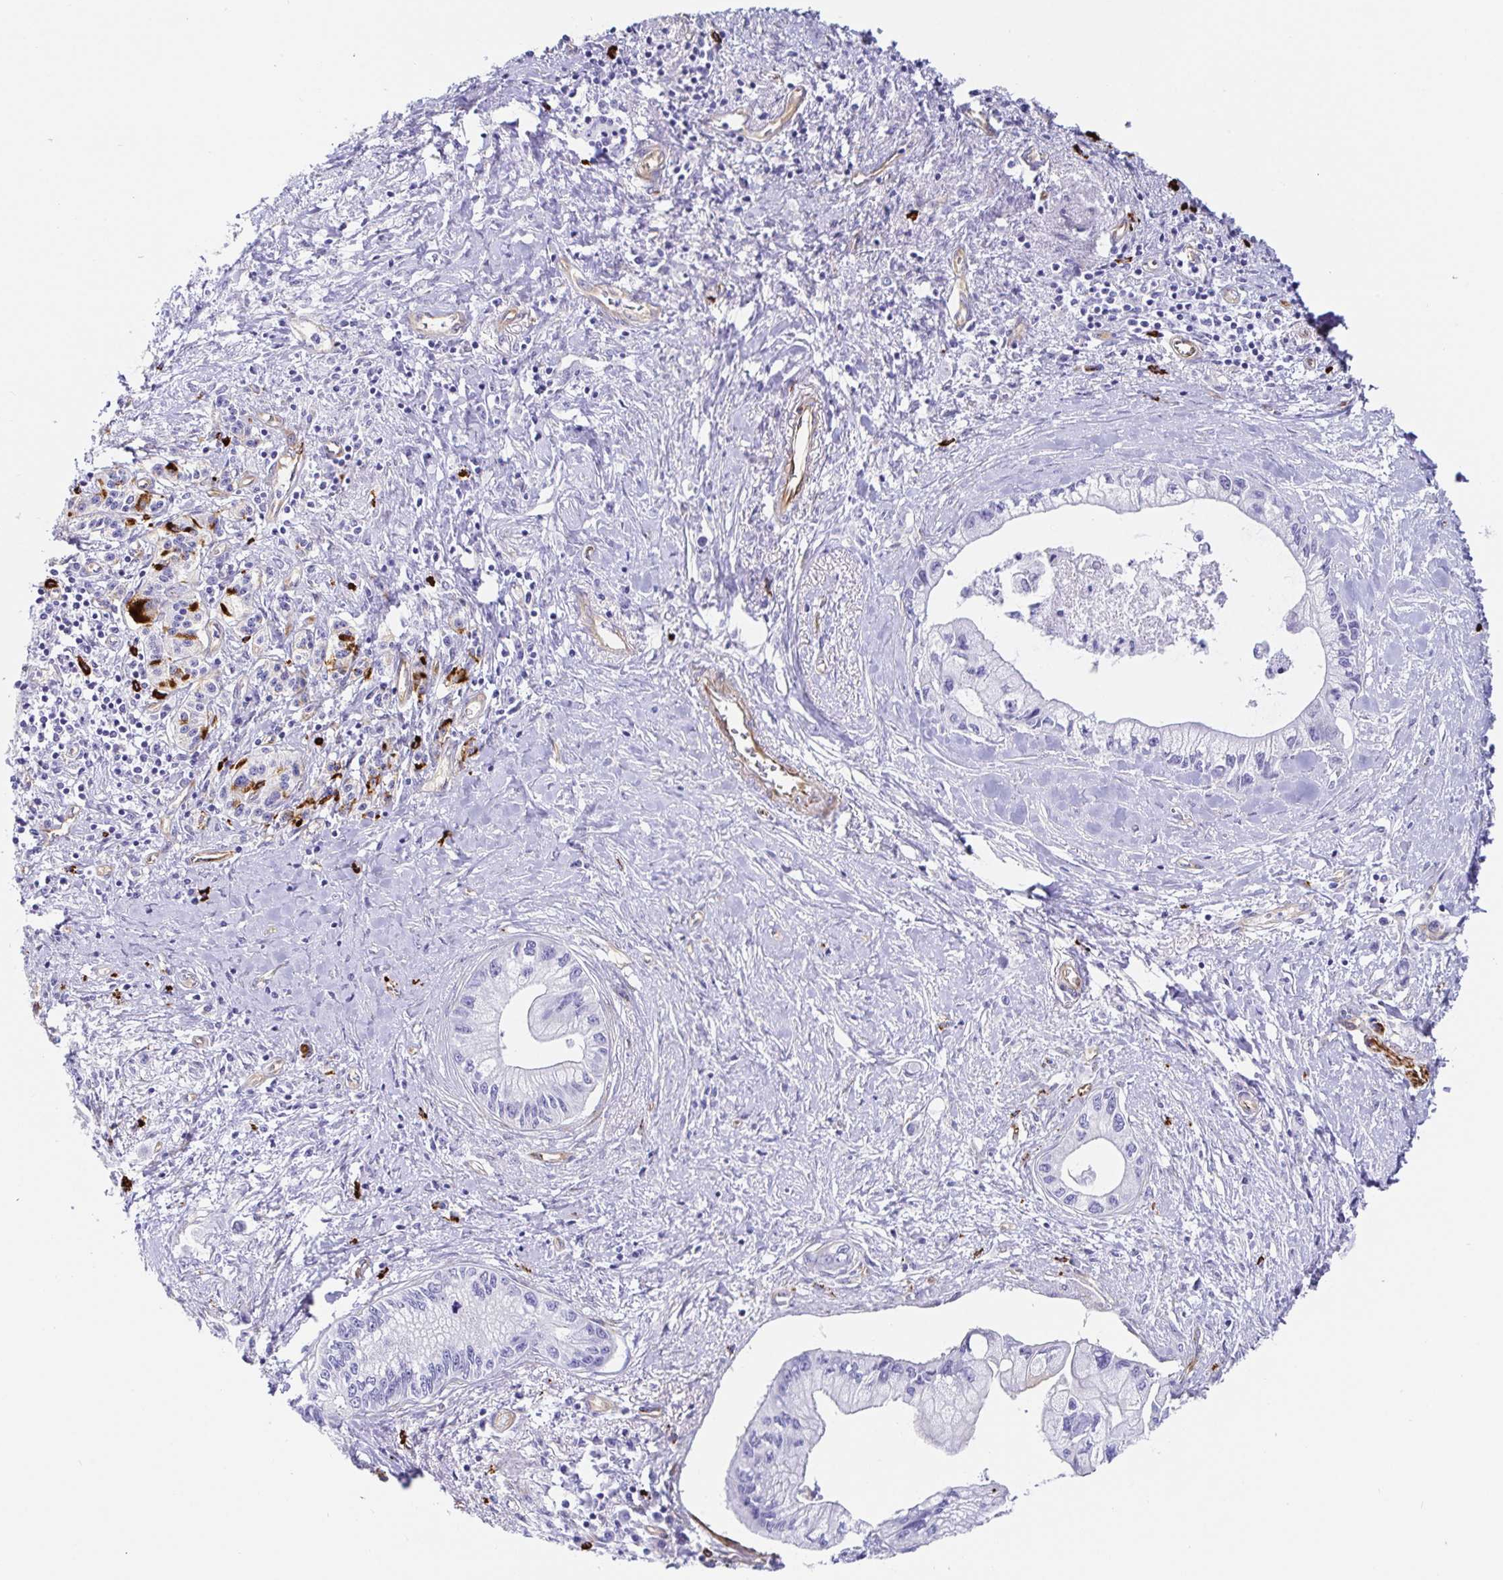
{"staining": {"intensity": "negative", "quantity": "none", "location": "none"}, "tissue": "pancreatic cancer", "cell_type": "Tumor cells", "image_type": "cancer", "snomed": [{"axis": "morphology", "description": "Adenocarcinoma, NOS"}, {"axis": "topography", "description": "Pancreas"}], "caption": "This histopathology image is of pancreatic cancer stained with immunohistochemistry (IHC) to label a protein in brown with the nuclei are counter-stained blue. There is no staining in tumor cells.", "gene": "DOCK1", "patient": {"sex": "male", "age": 61}}